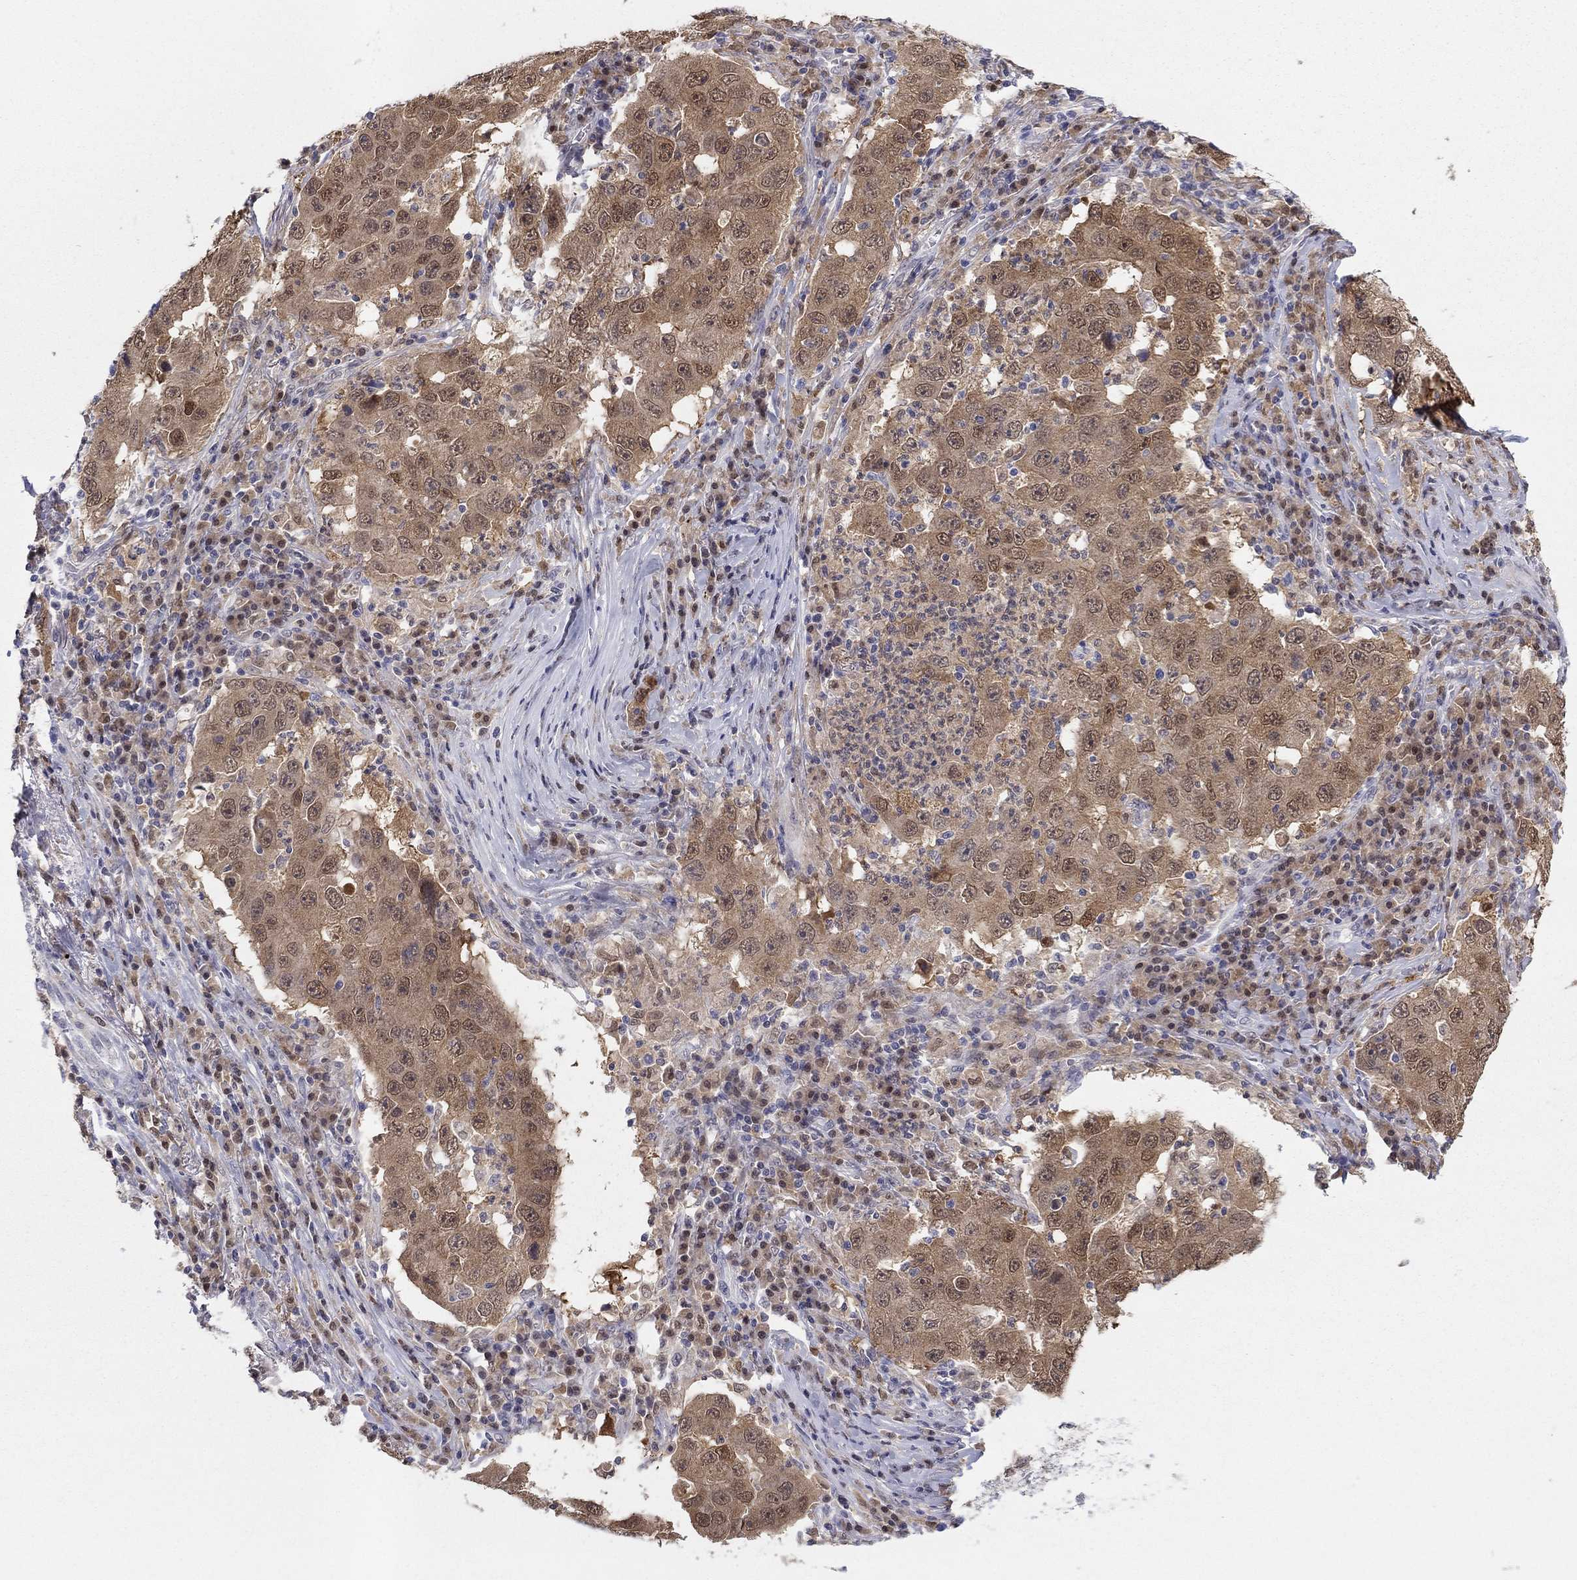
{"staining": {"intensity": "weak", "quantity": ">75%", "location": "cytoplasmic/membranous,nuclear"}, "tissue": "lung cancer", "cell_type": "Tumor cells", "image_type": "cancer", "snomed": [{"axis": "morphology", "description": "Adenocarcinoma, NOS"}, {"axis": "topography", "description": "Lung"}], "caption": "There is low levels of weak cytoplasmic/membranous and nuclear positivity in tumor cells of lung adenocarcinoma, as demonstrated by immunohistochemical staining (brown color).", "gene": "PDXK", "patient": {"sex": "male", "age": 73}}